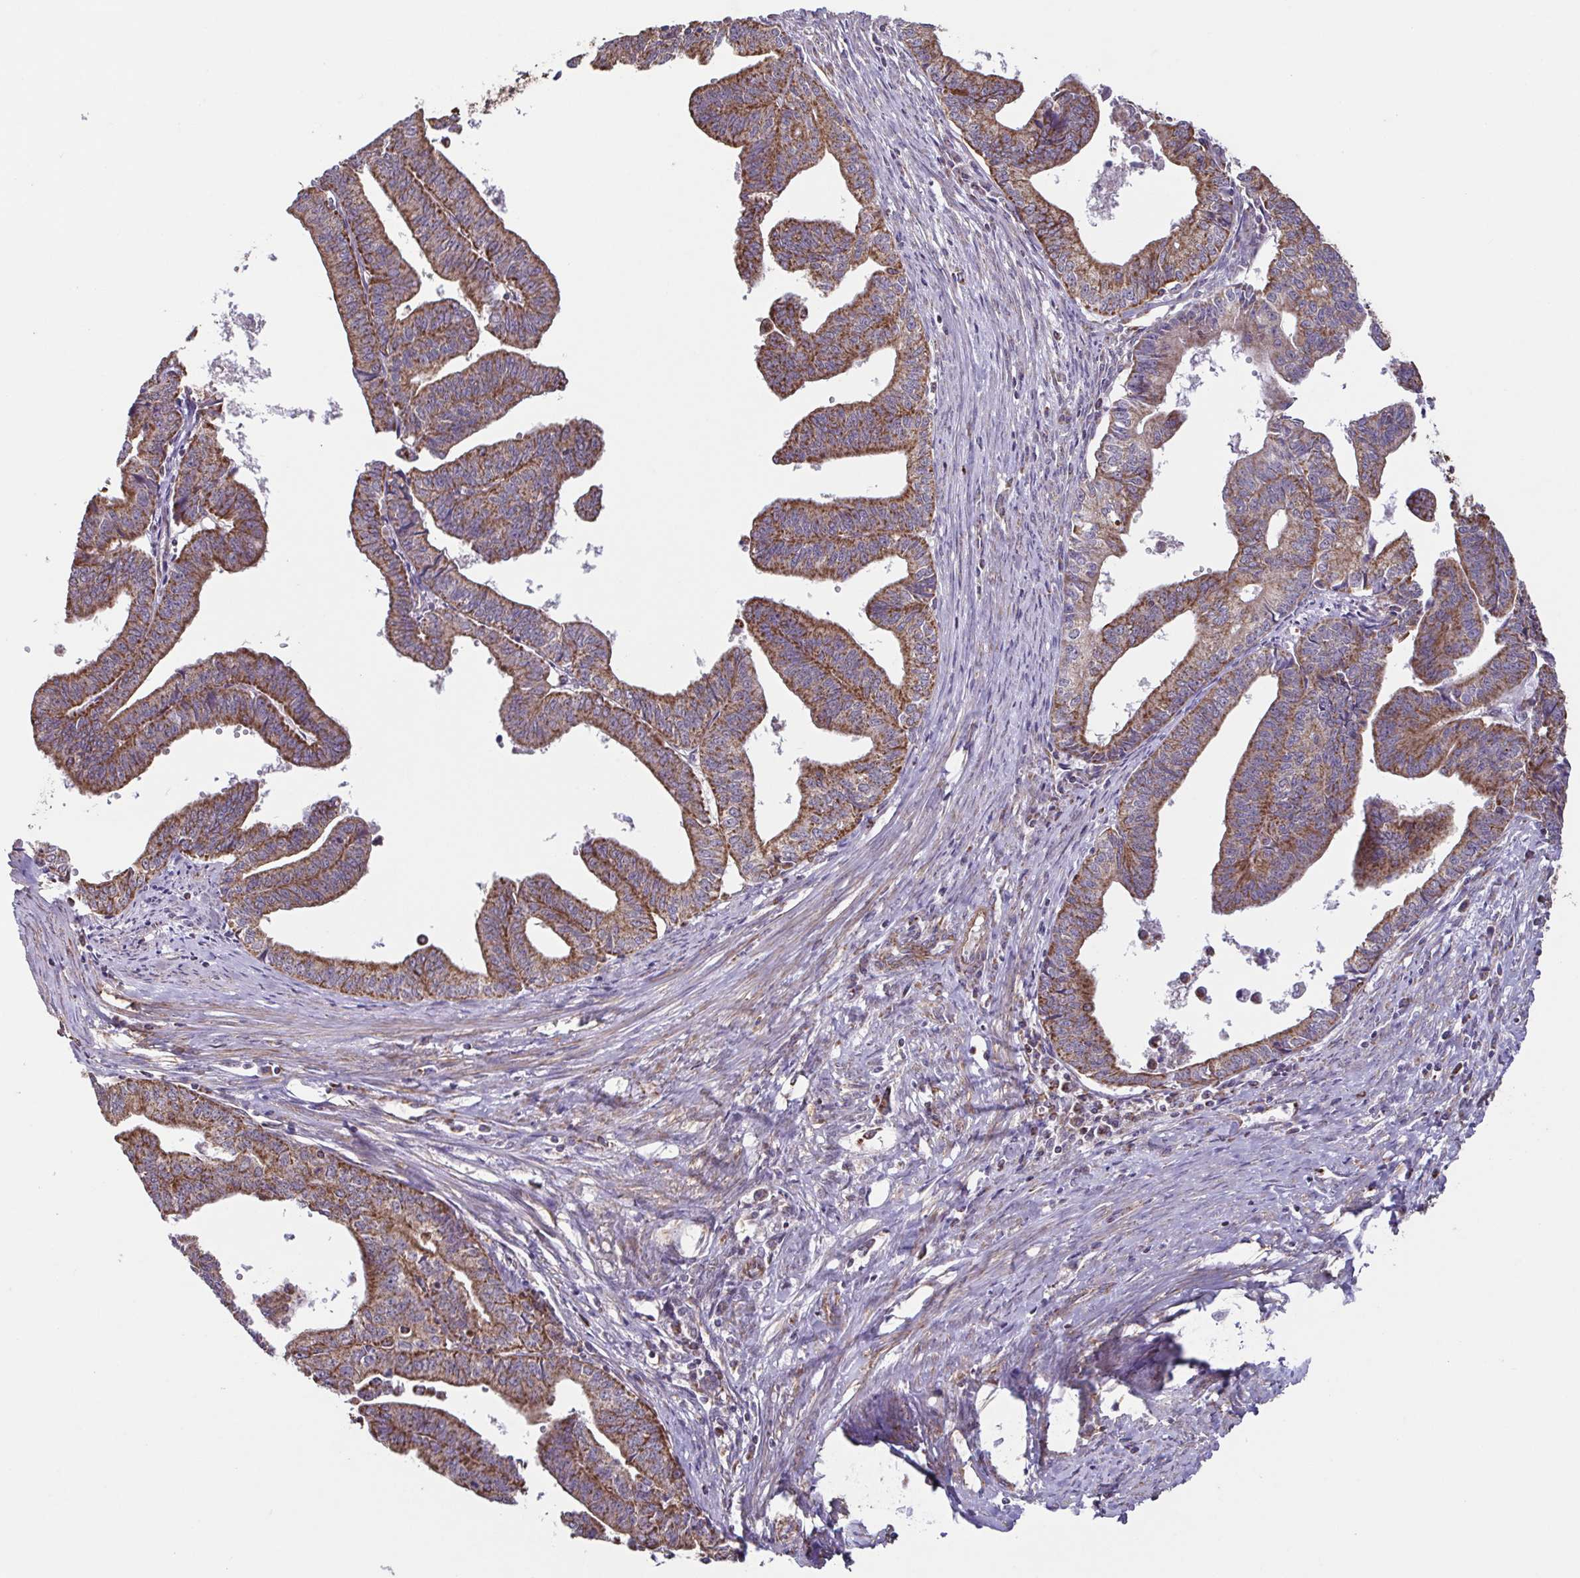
{"staining": {"intensity": "moderate", "quantity": ">75%", "location": "cytoplasmic/membranous"}, "tissue": "endometrial cancer", "cell_type": "Tumor cells", "image_type": "cancer", "snomed": [{"axis": "morphology", "description": "Adenocarcinoma, NOS"}, {"axis": "topography", "description": "Endometrium"}], "caption": "Endometrial cancer (adenocarcinoma) was stained to show a protein in brown. There is medium levels of moderate cytoplasmic/membranous staining in approximately >75% of tumor cells.", "gene": "DIP2B", "patient": {"sex": "female", "age": 65}}